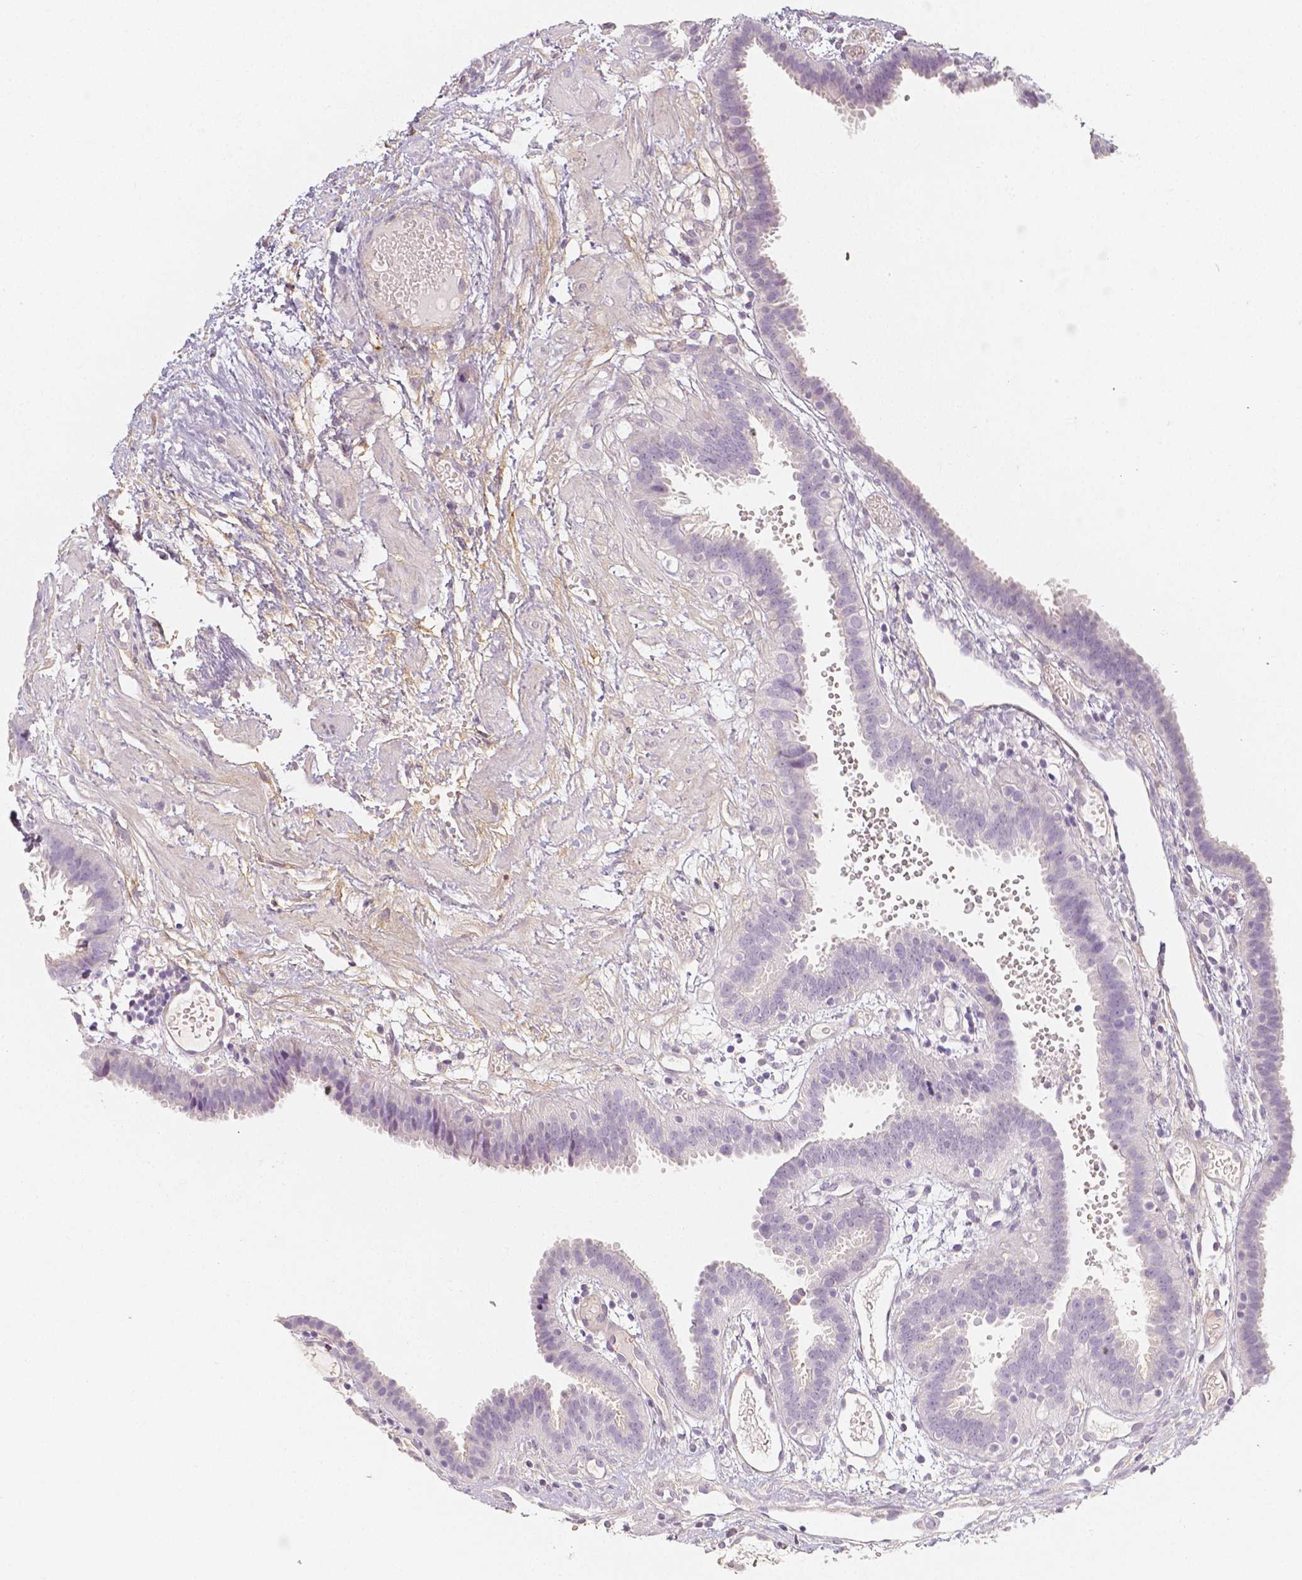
{"staining": {"intensity": "weak", "quantity": "<25%", "location": "cytoplasmic/membranous"}, "tissue": "fallopian tube", "cell_type": "Glandular cells", "image_type": "normal", "snomed": [{"axis": "morphology", "description": "Normal tissue, NOS"}, {"axis": "topography", "description": "Fallopian tube"}], "caption": "Immunohistochemistry histopathology image of benign fallopian tube: fallopian tube stained with DAB shows no significant protein staining in glandular cells. (Immunohistochemistry, brightfield microscopy, high magnification).", "gene": "THY1", "patient": {"sex": "female", "age": 37}}